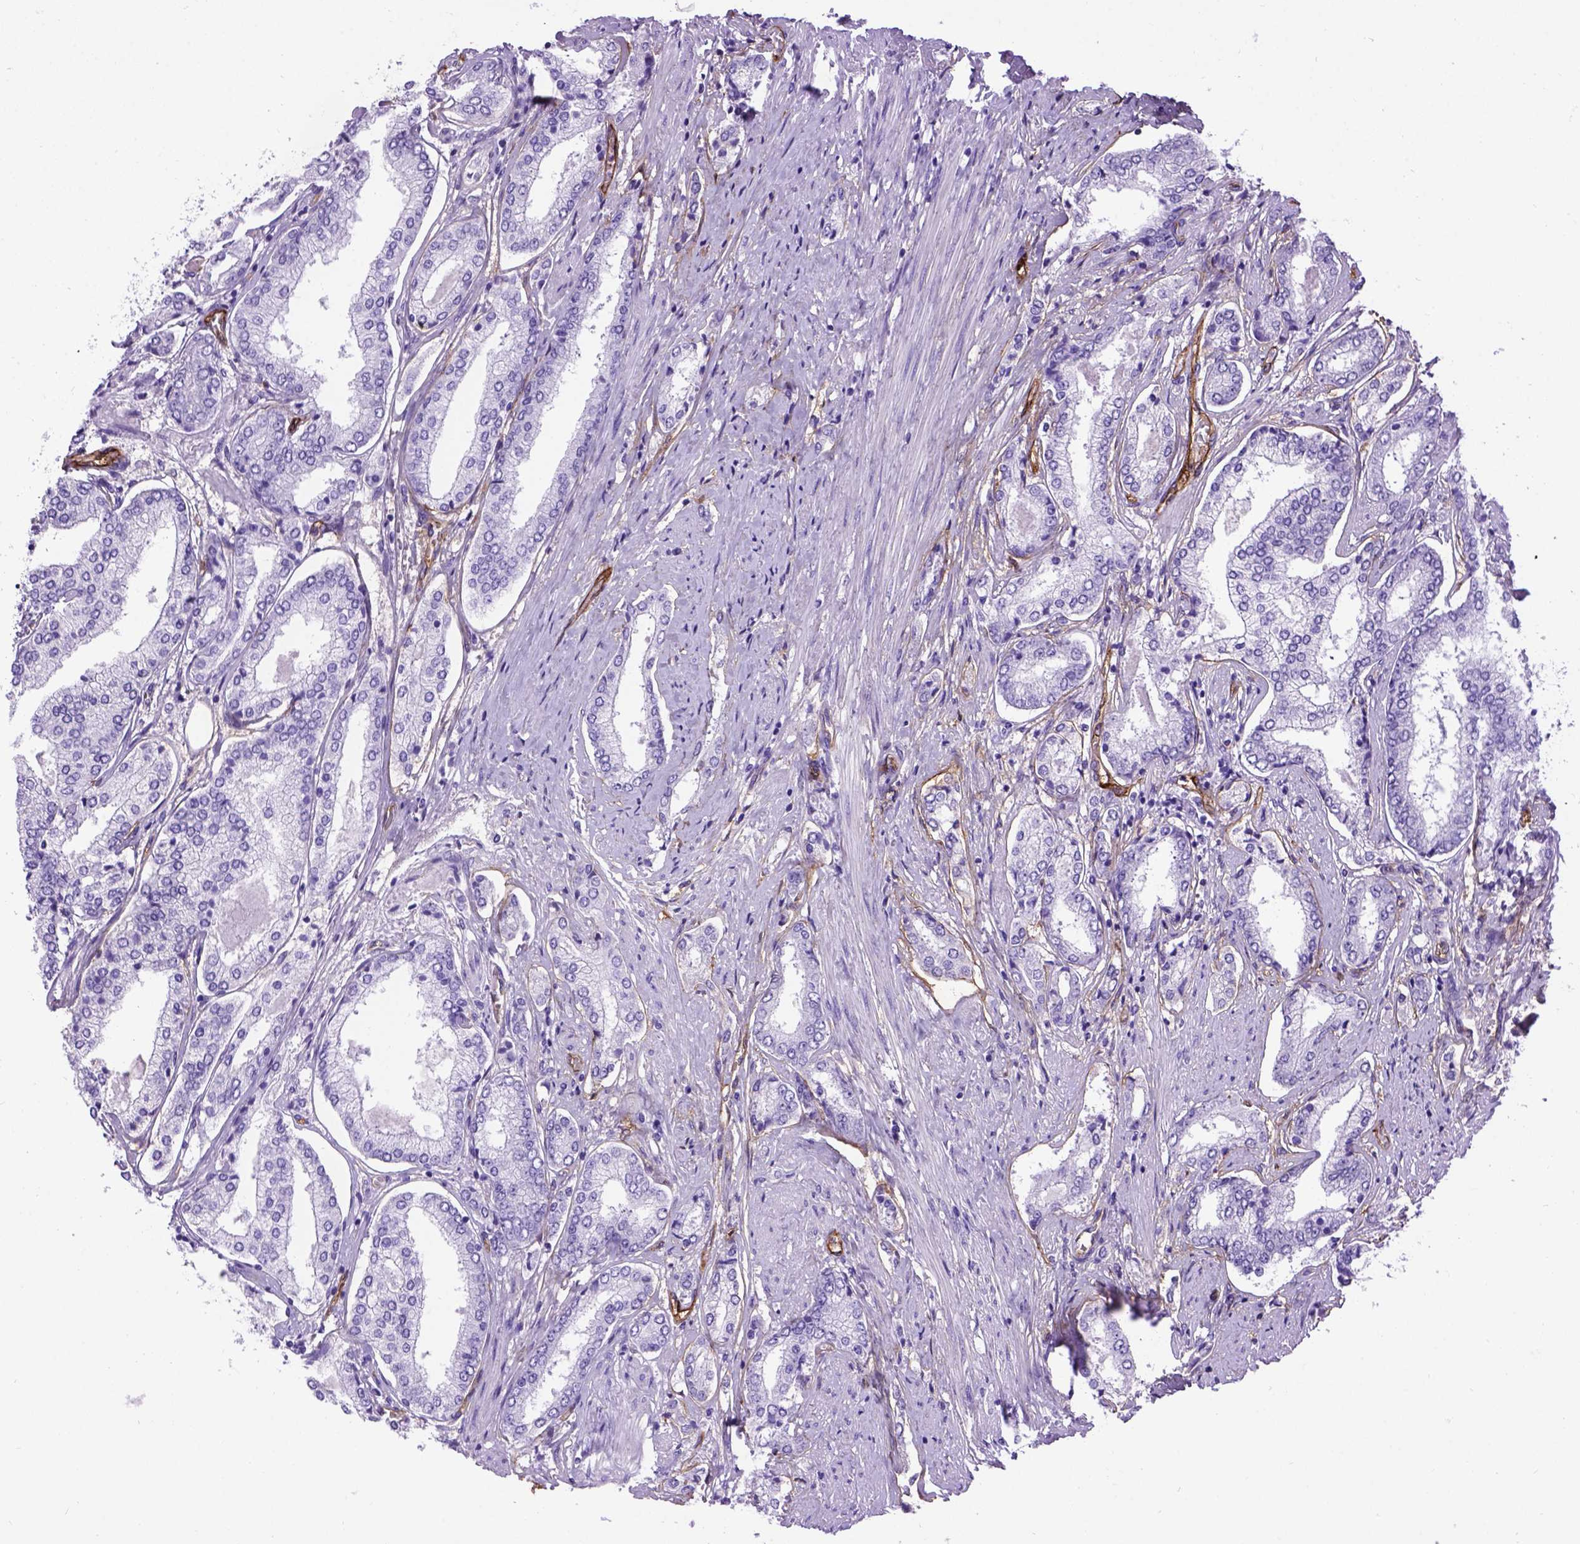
{"staining": {"intensity": "negative", "quantity": "none", "location": "none"}, "tissue": "prostate cancer", "cell_type": "Tumor cells", "image_type": "cancer", "snomed": [{"axis": "morphology", "description": "Adenocarcinoma, NOS"}, {"axis": "topography", "description": "Prostate"}], "caption": "This is an IHC histopathology image of prostate cancer. There is no expression in tumor cells.", "gene": "ENG", "patient": {"sex": "male", "age": 63}}